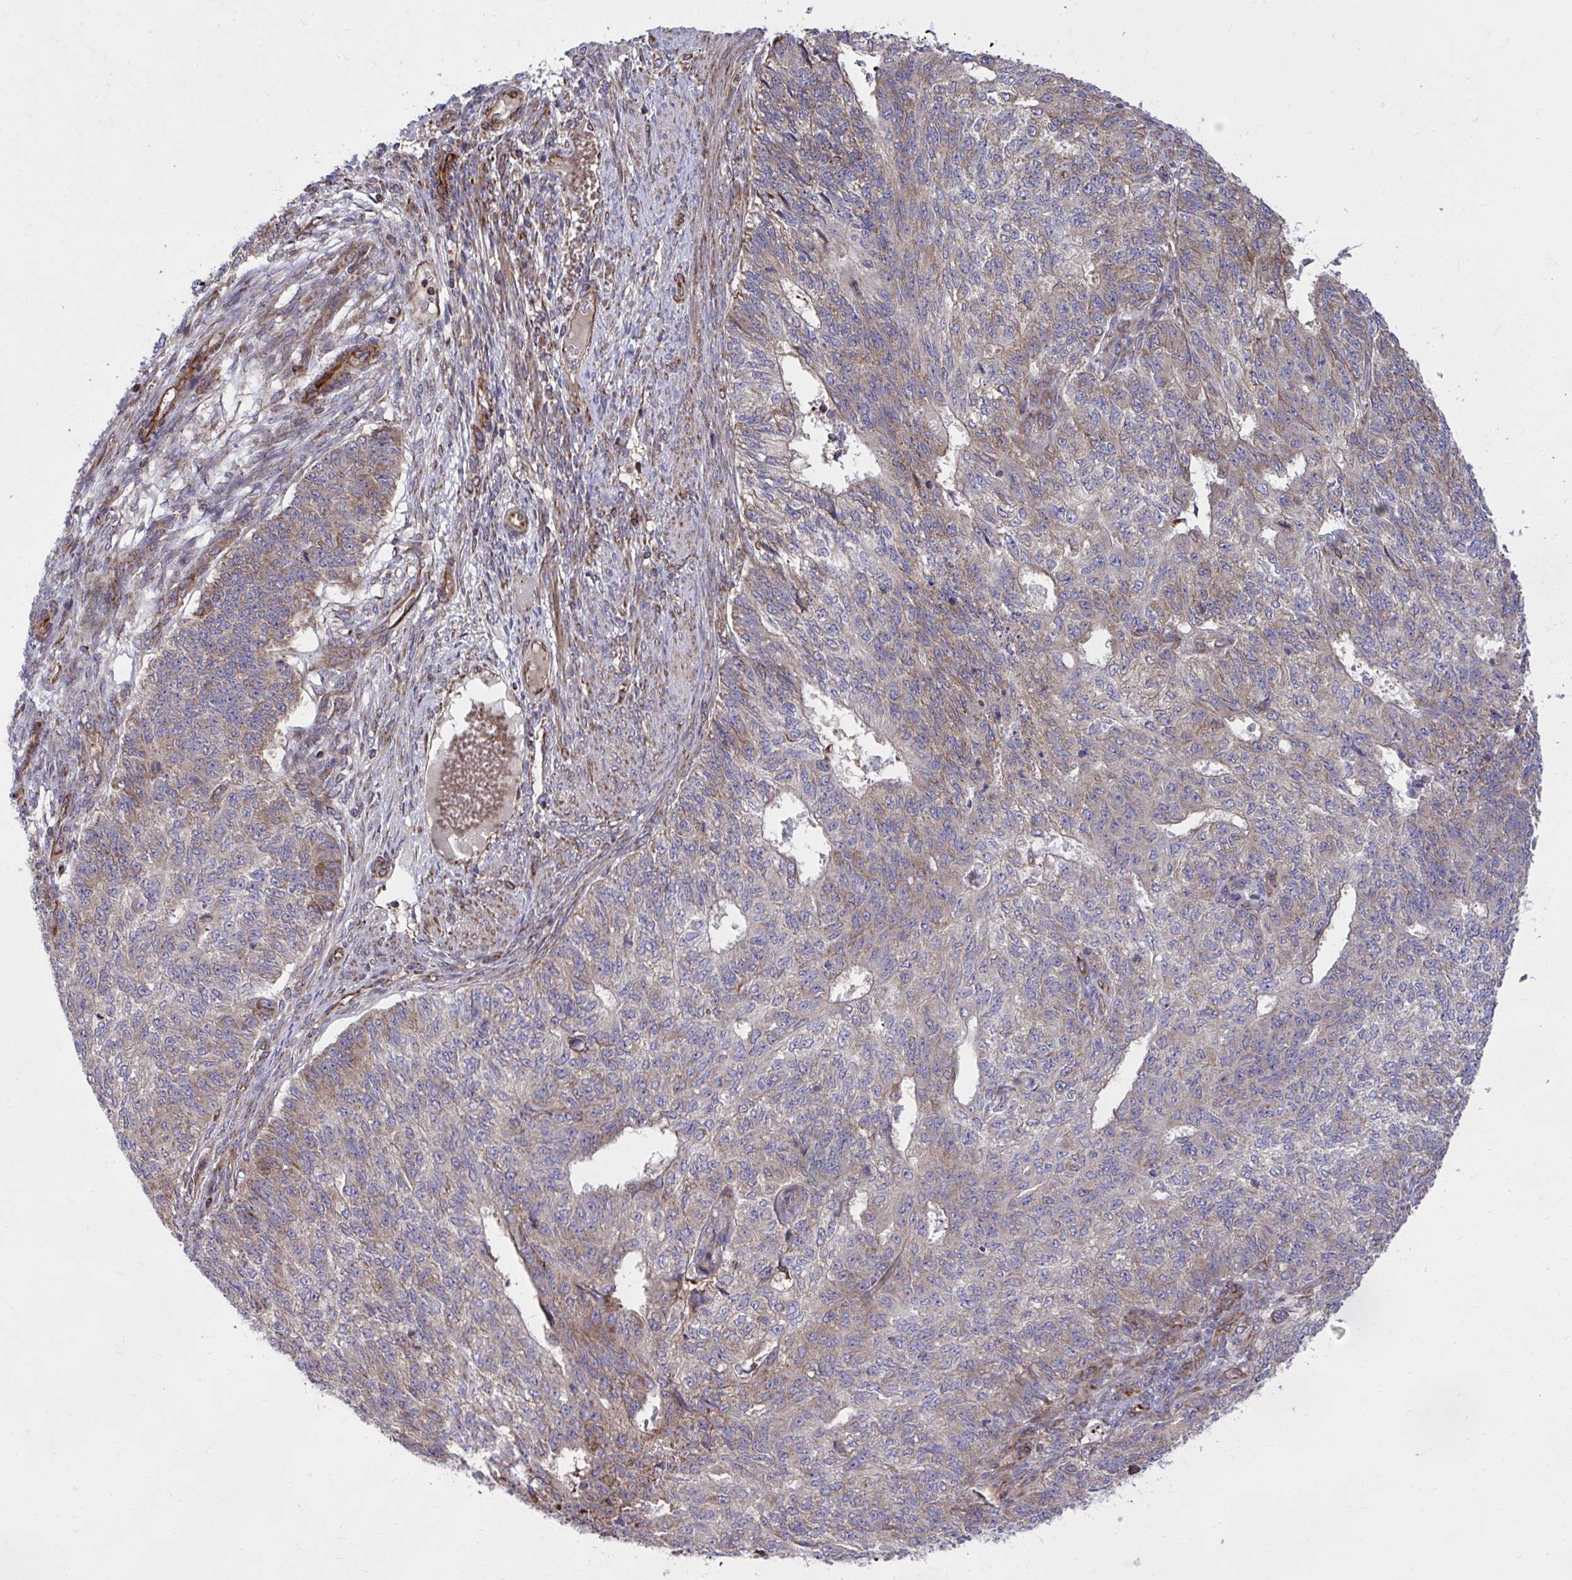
{"staining": {"intensity": "weak", "quantity": "25%-75%", "location": "cytoplasmic/membranous"}, "tissue": "endometrial cancer", "cell_type": "Tumor cells", "image_type": "cancer", "snomed": [{"axis": "morphology", "description": "Adenocarcinoma, NOS"}, {"axis": "topography", "description": "Endometrium"}], "caption": "Protein staining of endometrial adenocarcinoma tissue displays weak cytoplasmic/membranous positivity in approximately 25%-75% of tumor cells.", "gene": "NMNAT3", "patient": {"sex": "female", "age": 32}}